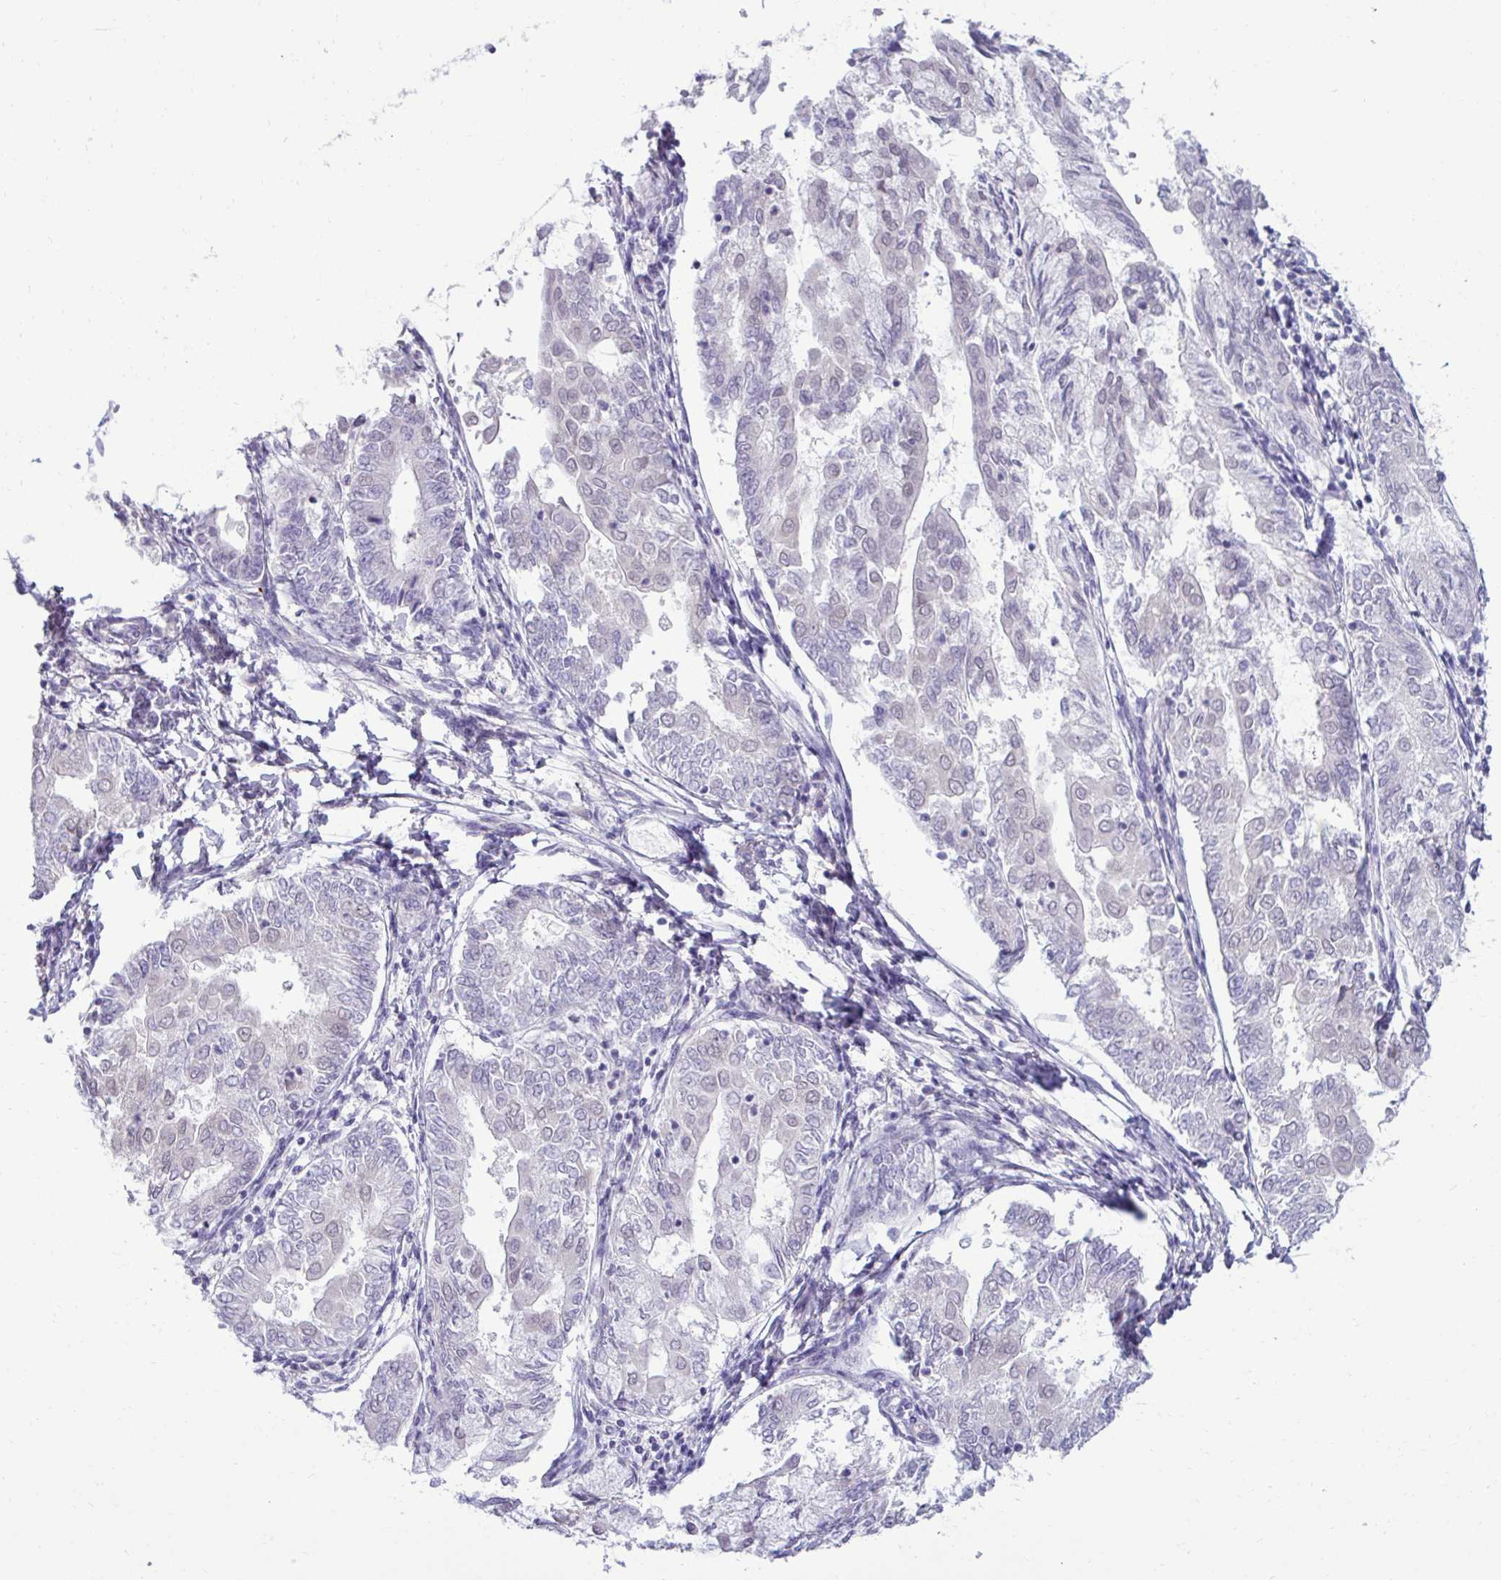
{"staining": {"intensity": "negative", "quantity": "none", "location": "none"}, "tissue": "endometrial cancer", "cell_type": "Tumor cells", "image_type": "cancer", "snomed": [{"axis": "morphology", "description": "Adenocarcinoma, NOS"}, {"axis": "topography", "description": "Endometrium"}], "caption": "Immunohistochemistry histopathology image of neoplastic tissue: endometrial cancer stained with DAB exhibits no significant protein positivity in tumor cells.", "gene": "SLC30A3", "patient": {"sex": "female", "age": 68}}